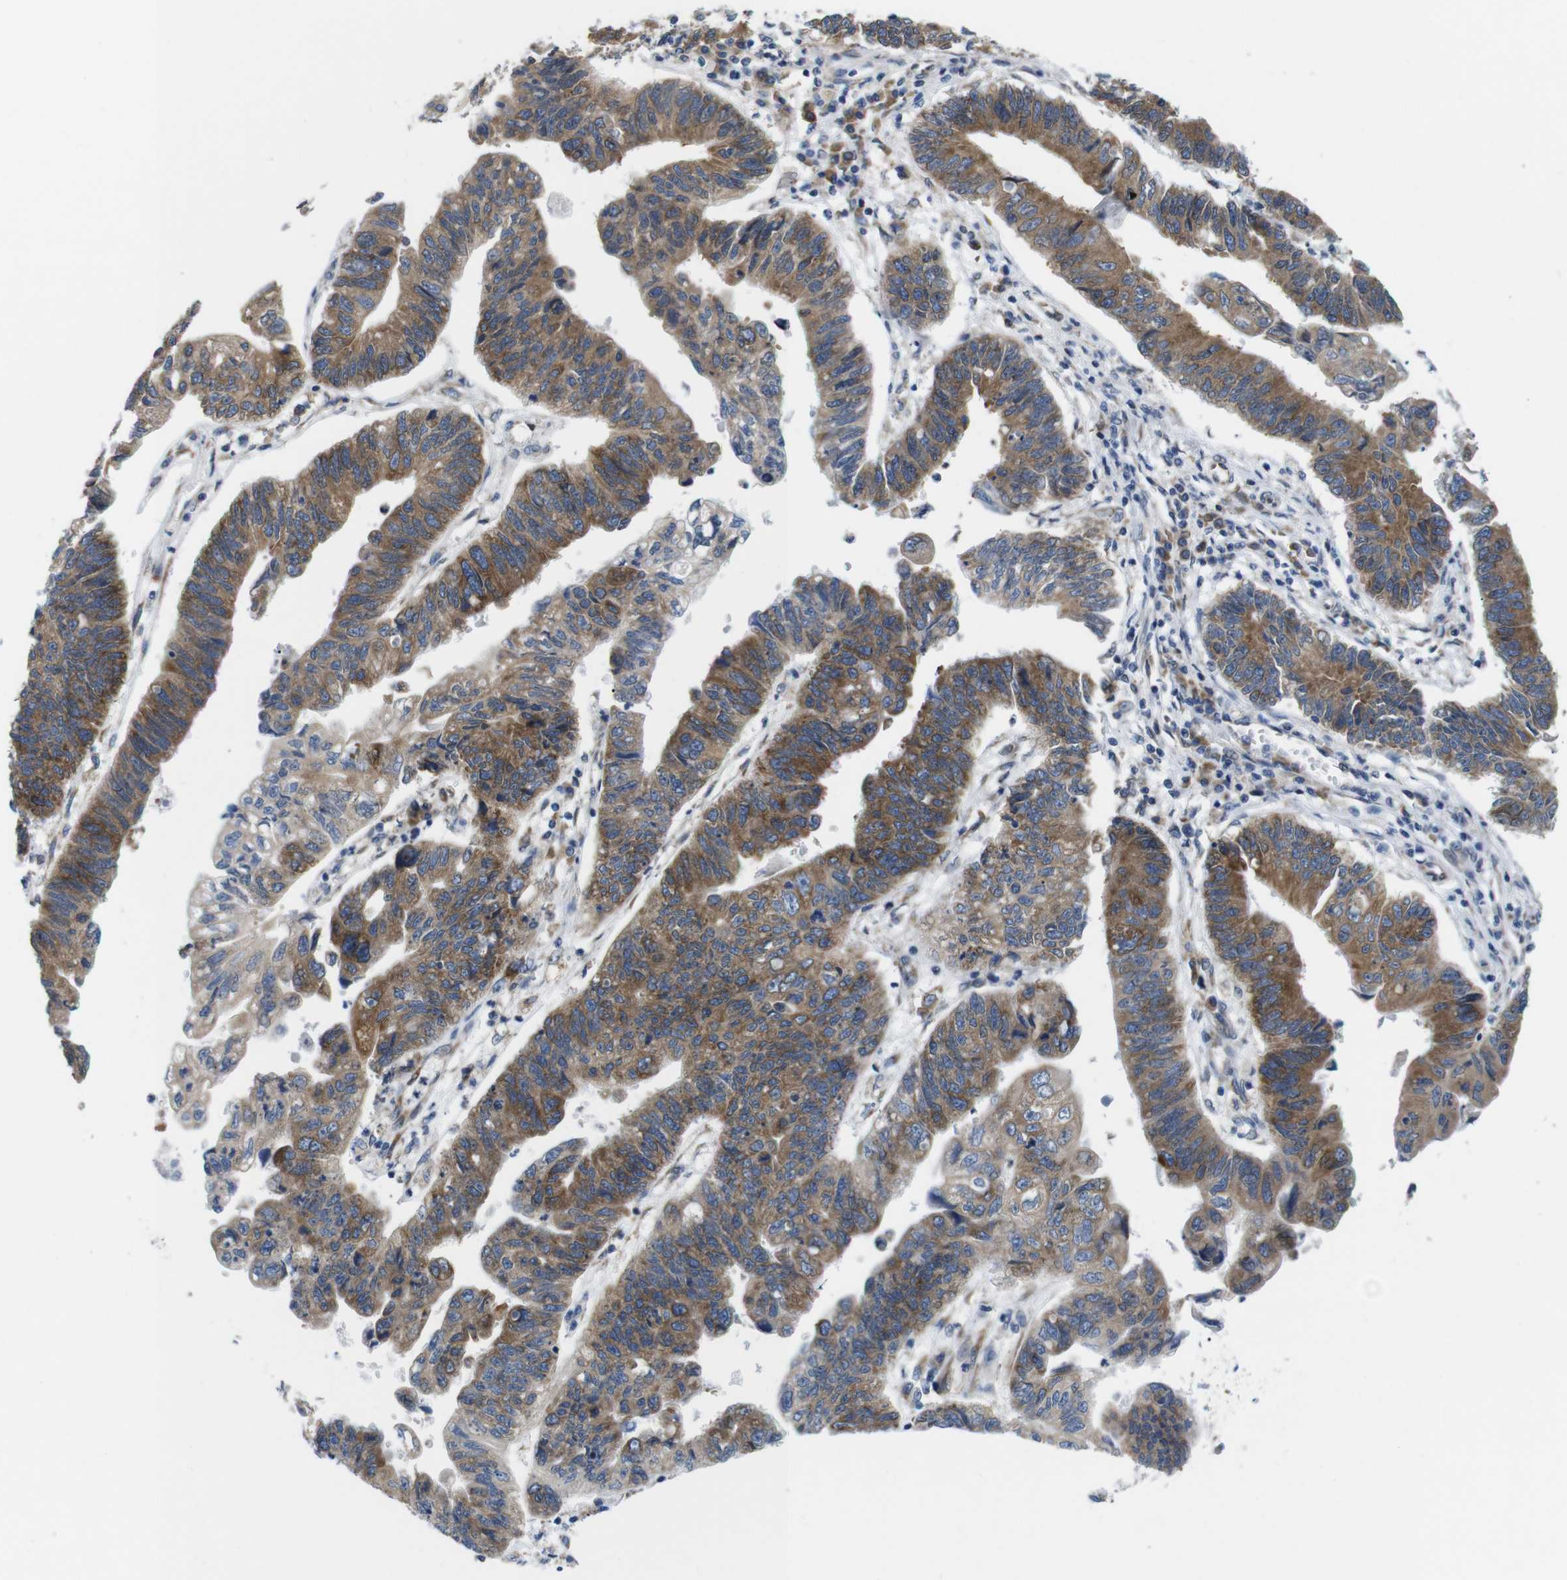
{"staining": {"intensity": "moderate", "quantity": ">75%", "location": "cytoplasmic/membranous"}, "tissue": "stomach cancer", "cell_type": "Tumor cells", "image_type": "cancer", "snomed": [{"axis": "morphology", "description": "Adenocarcinoma, NOS"}, {"axis": "topography", "description": "Stomach"}], "caption": "Stomach cancer stained with DAB (3,3'-diaminobenzidine) immunohistochemistry demonstrates medium levels of moderate cytoplasmic/membranous staining in about >75% of tumor cells.", "gene": "HACD3", "patient": {"sex": "male", "age": 59}}